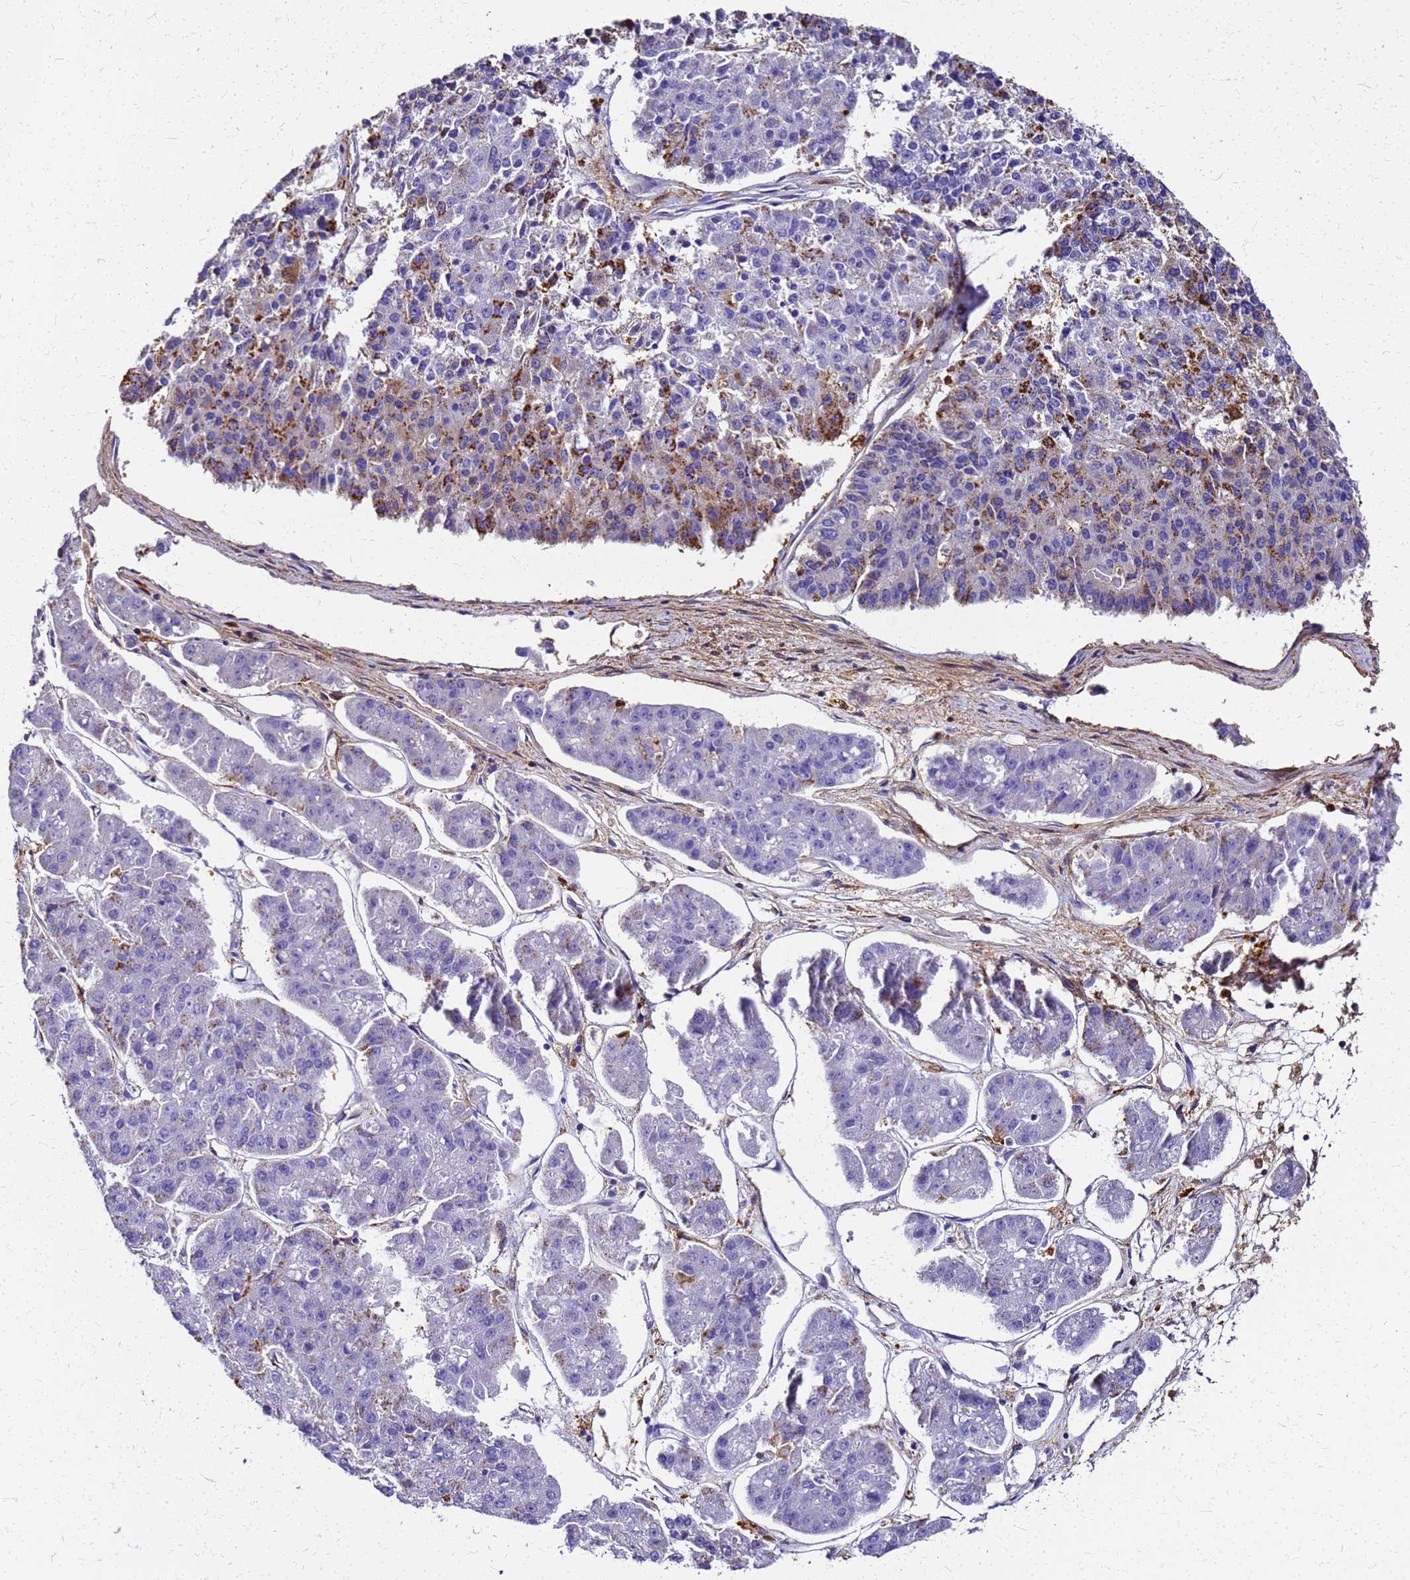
{"staining": {"intensity": "moderate", "quantity": "<25%", "location": "cytoplasmic/membranous"}, "tissue": "pancreatic cancer", "cell_type": "Tumor cells", "image_type": "cancer", "snomed": [{"axis": "morphology", "description": "Adenocarcinoma, NOS"}, {"axis": "topography", "description": "Pancreas"}], "caption": "DAB immunohistochemical staining of adenocarcinoma (pancreatic) exhibits moderate cytoplasmic/membranous protein positivity in about <25% of tumor cells.", "gene": "S100A11", "patient": {"sex": "male", "age": 50}}